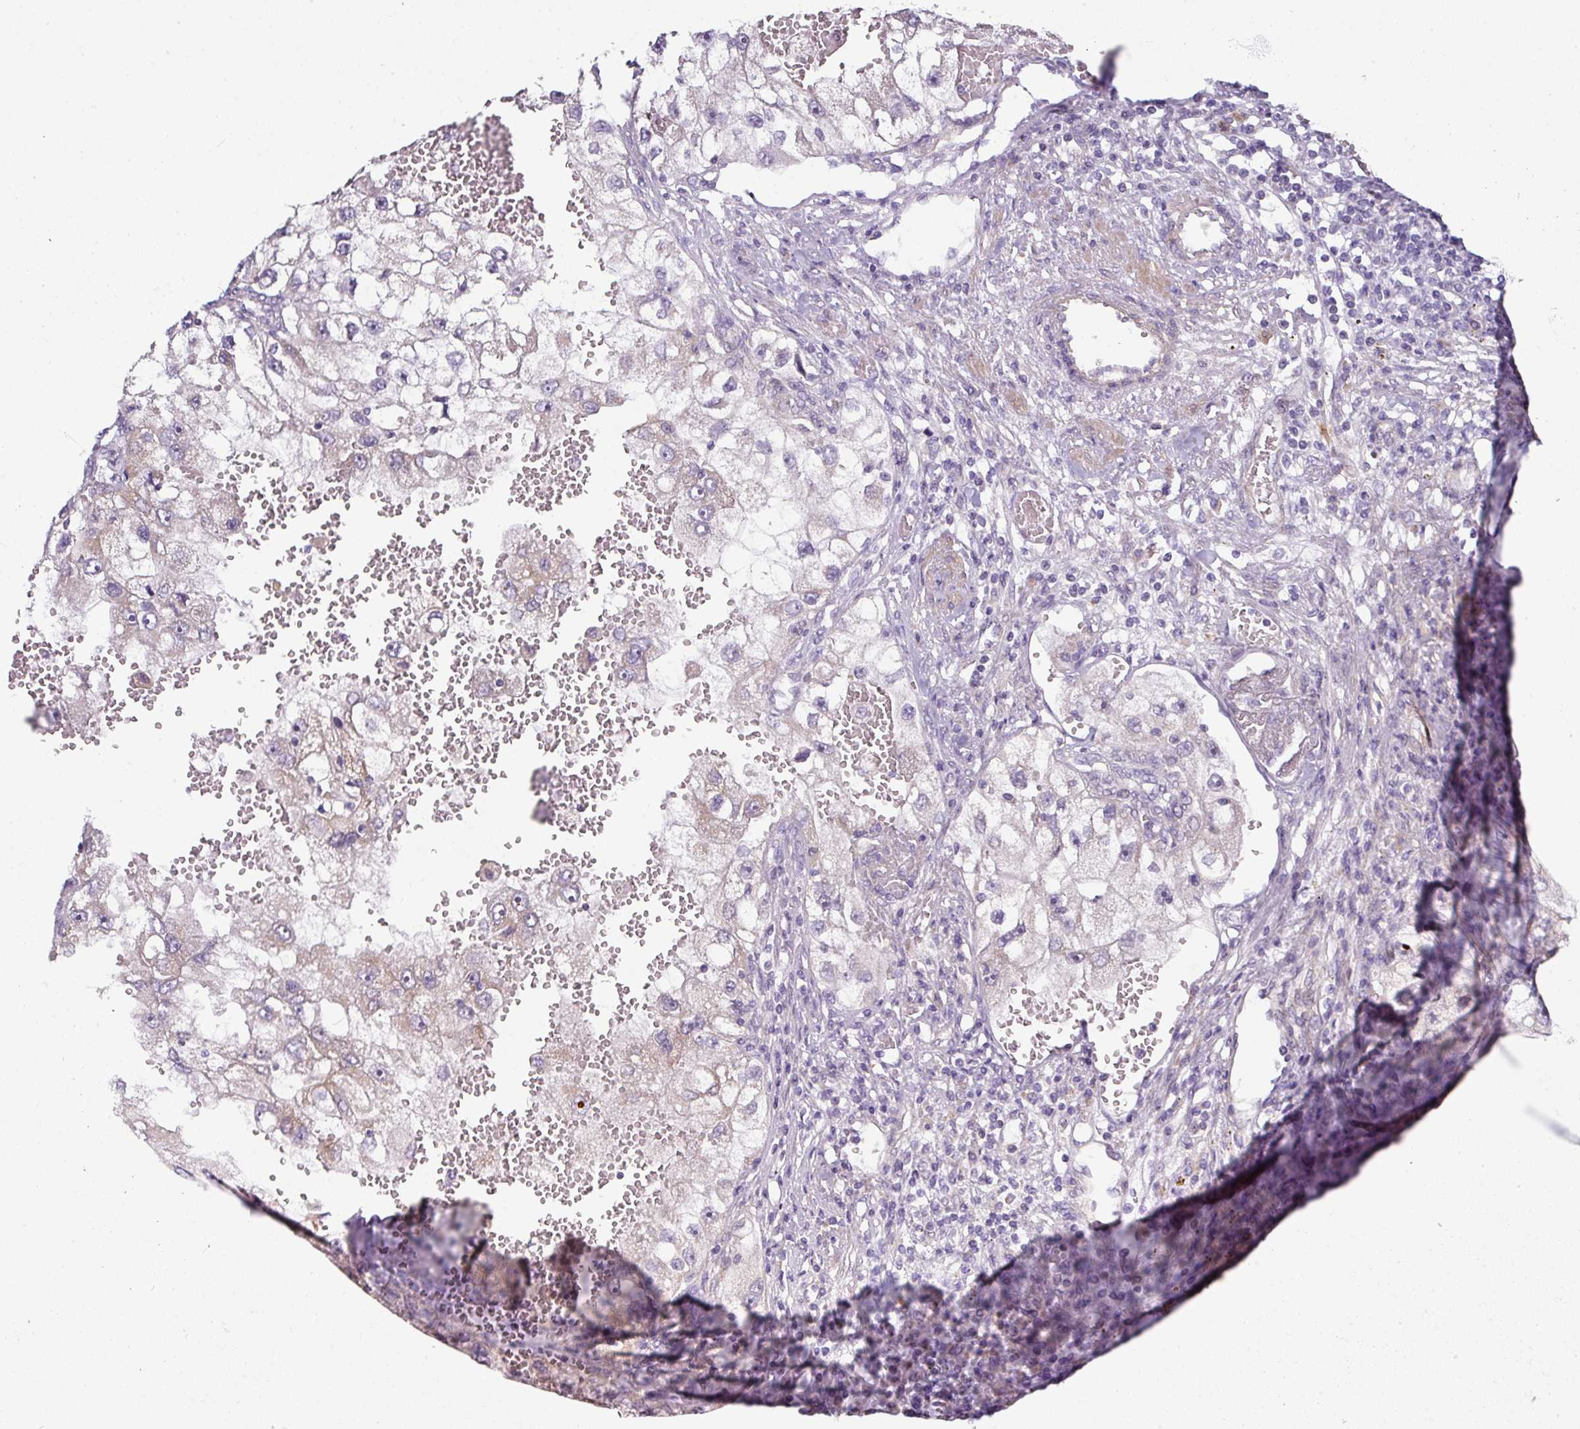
{"staining": {"intensity": "negative", "quantity": "none", "location": "none"}, "tissue": "renal cancer", "cell_type": "Tumor cells", "image_type": "cancer", "snomed": [{"axis": "morphology", "description": "Adenocarcinoma, NOS"}, {"axis": "topography", "description": "Kidney"}], "caption": "Immunohistochemistry (IHC) image of renal cancer (adenocarcinoma) stained for a protein (brown), which reveals no staining in tumor cells.", "gene": "STK35", "patient": {"sex": "male", "age": 63}}